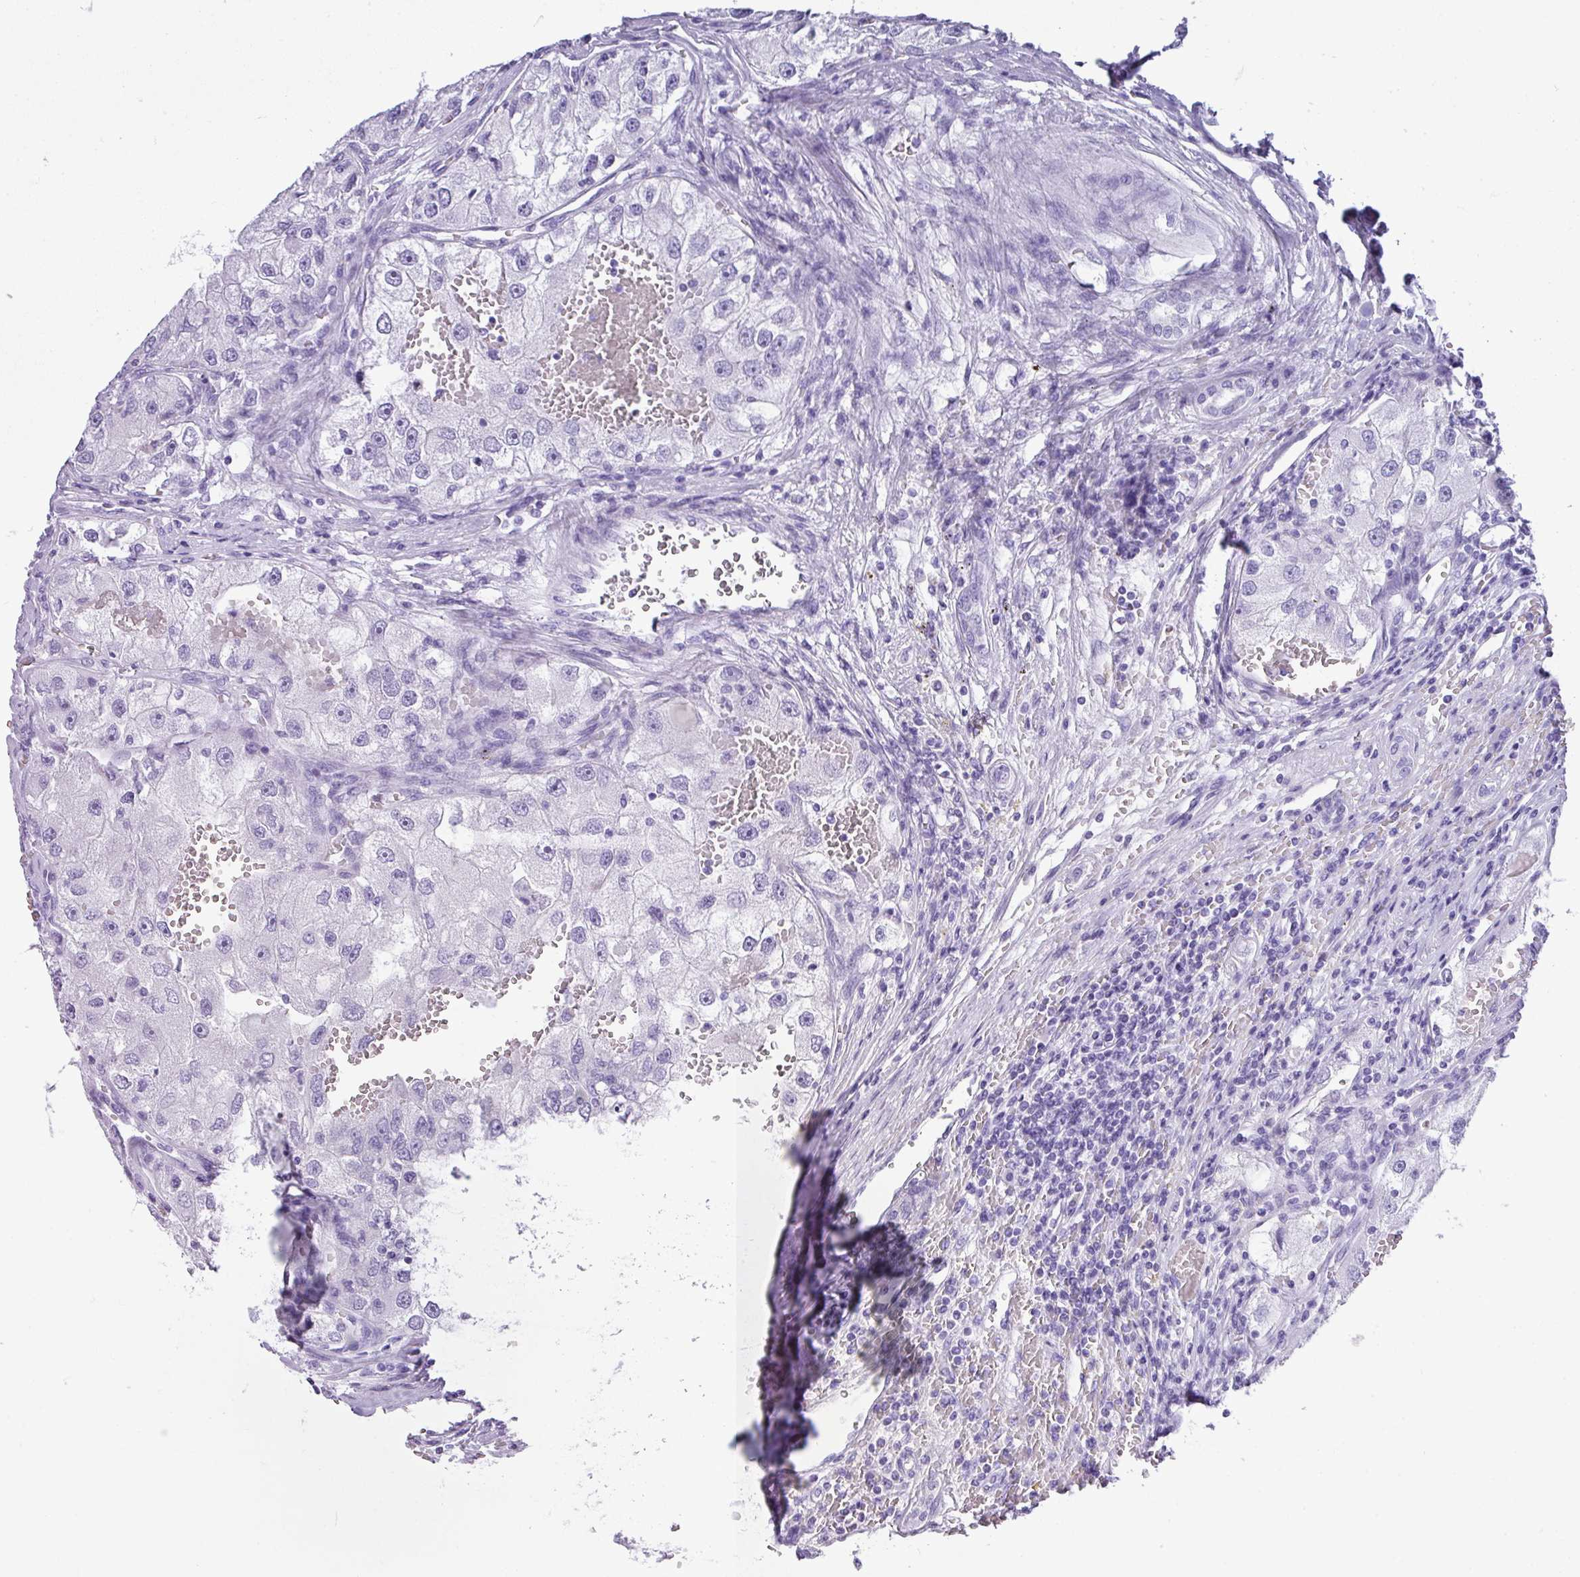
{"staining": {"intensity": "negative", "quantity": "none", "location": "none"}, "tissue": "renal cancer", "cell_type": "Tumor cells", "image_type": "cancer", "snomed": [{"axis": "morphology", "description": "Adenocarcinoma, NOS"}, {"axis": "topography", "description": "Kidney"}], "caption": "DAB immunohistochemical staining of human adenocarcinoma (renal) shows no significant positivity in tumor cells. (Brightfield microscopy of DAB (3,3'-diaminobenzidine) immunohistochemistry at high magnification).", "gene": "TNP1", "patient": {"sex": "male", "age": 63}}